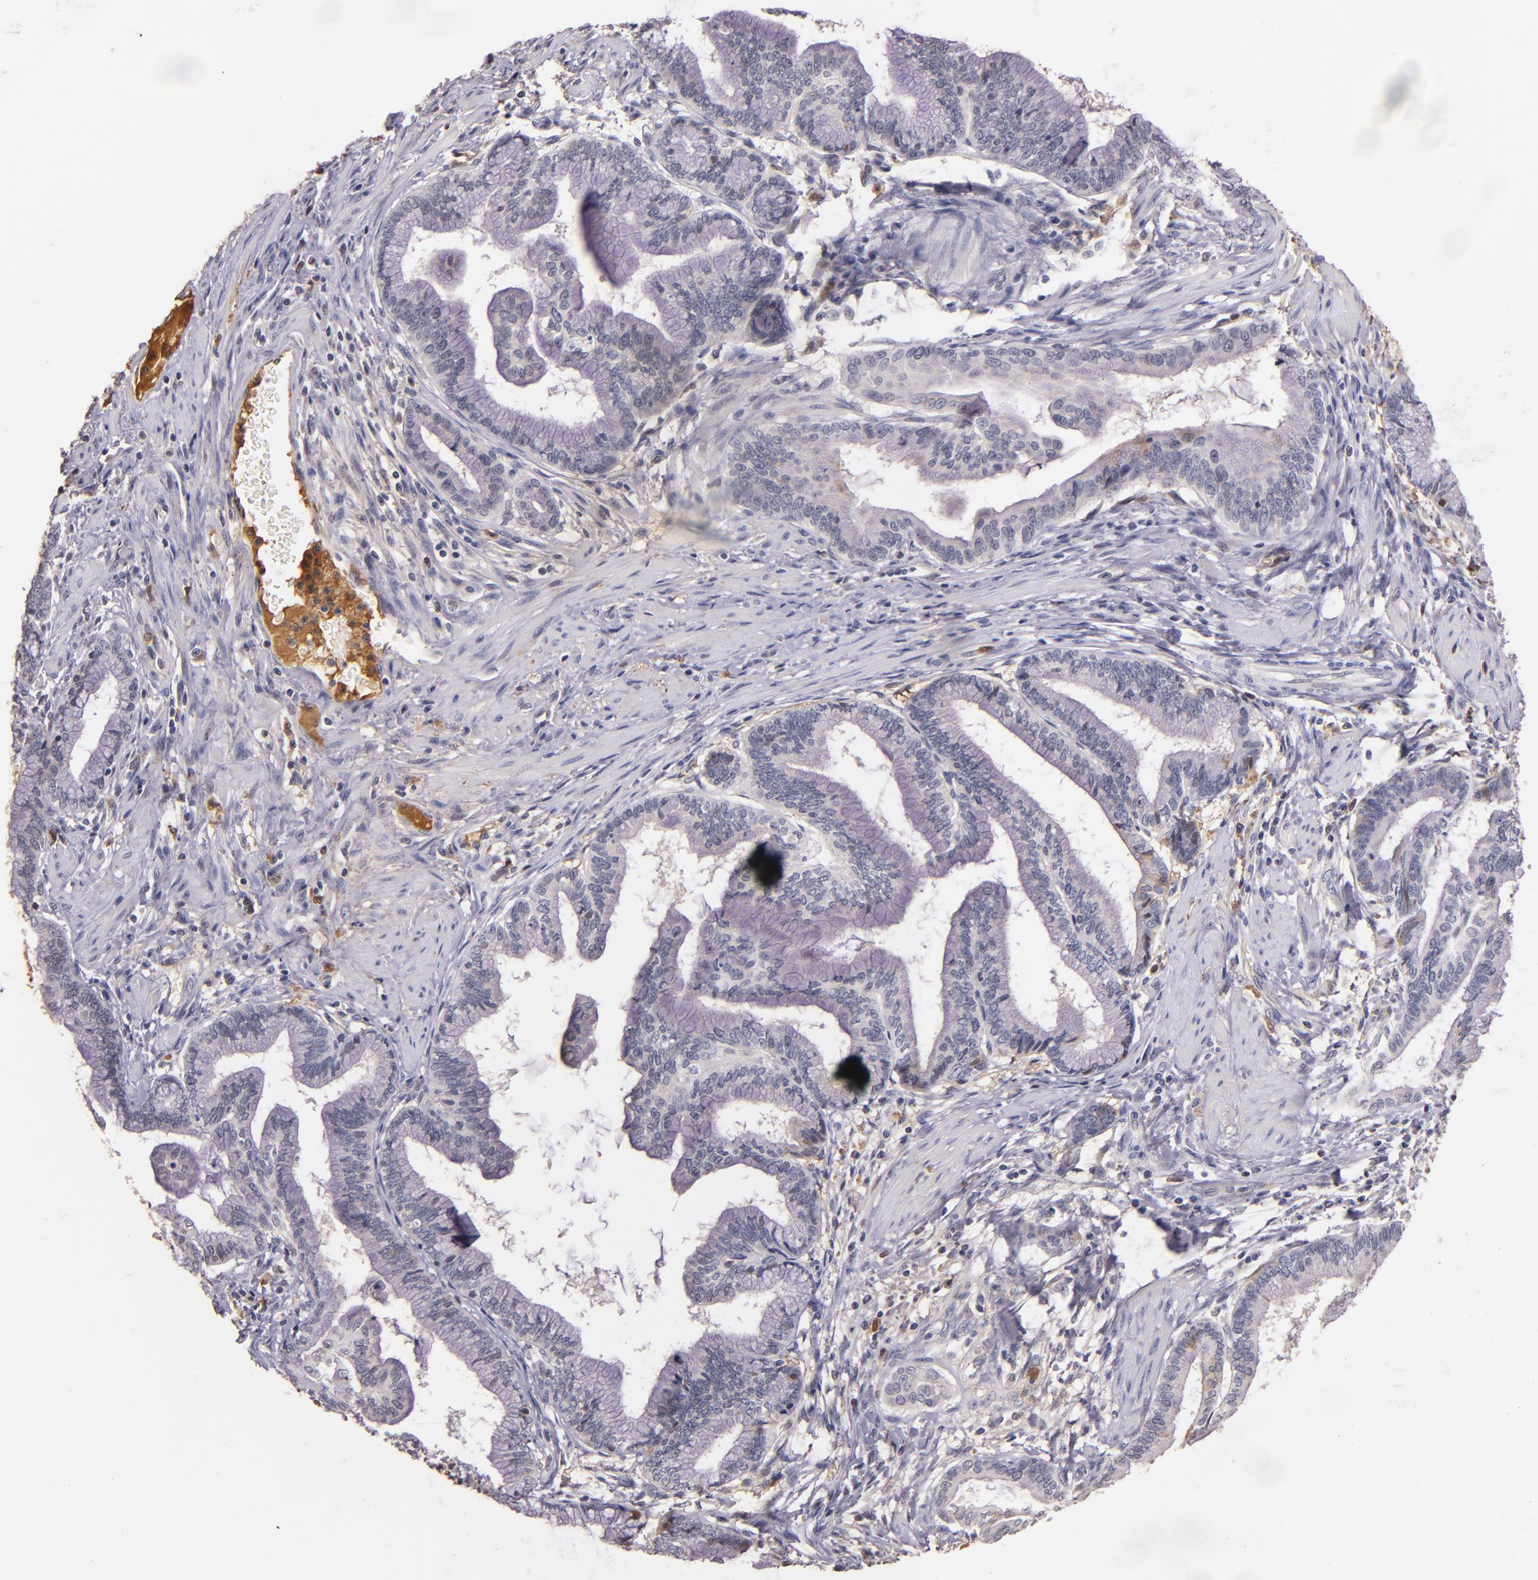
{"staining": {"intensity": "weak", "quantity": "<25%", "location": "cytoplasmic/membranous"}, "tissue": "pancreatic cancer", "cell_type": "Tumor cells", "image_type": "cancer", "snomed": [{"axis": "morphology", "description": "Adenocarcinoma, NOS"}, {"axis": "topography", "description": "Pancreas"}], "caption": "There is no significant positivity in tumor cells of pancreatic adenocarcinoma. Nuclei are stained in blue.", "gene": "PTS", "patient": {"sex": "female", "age": 64}}